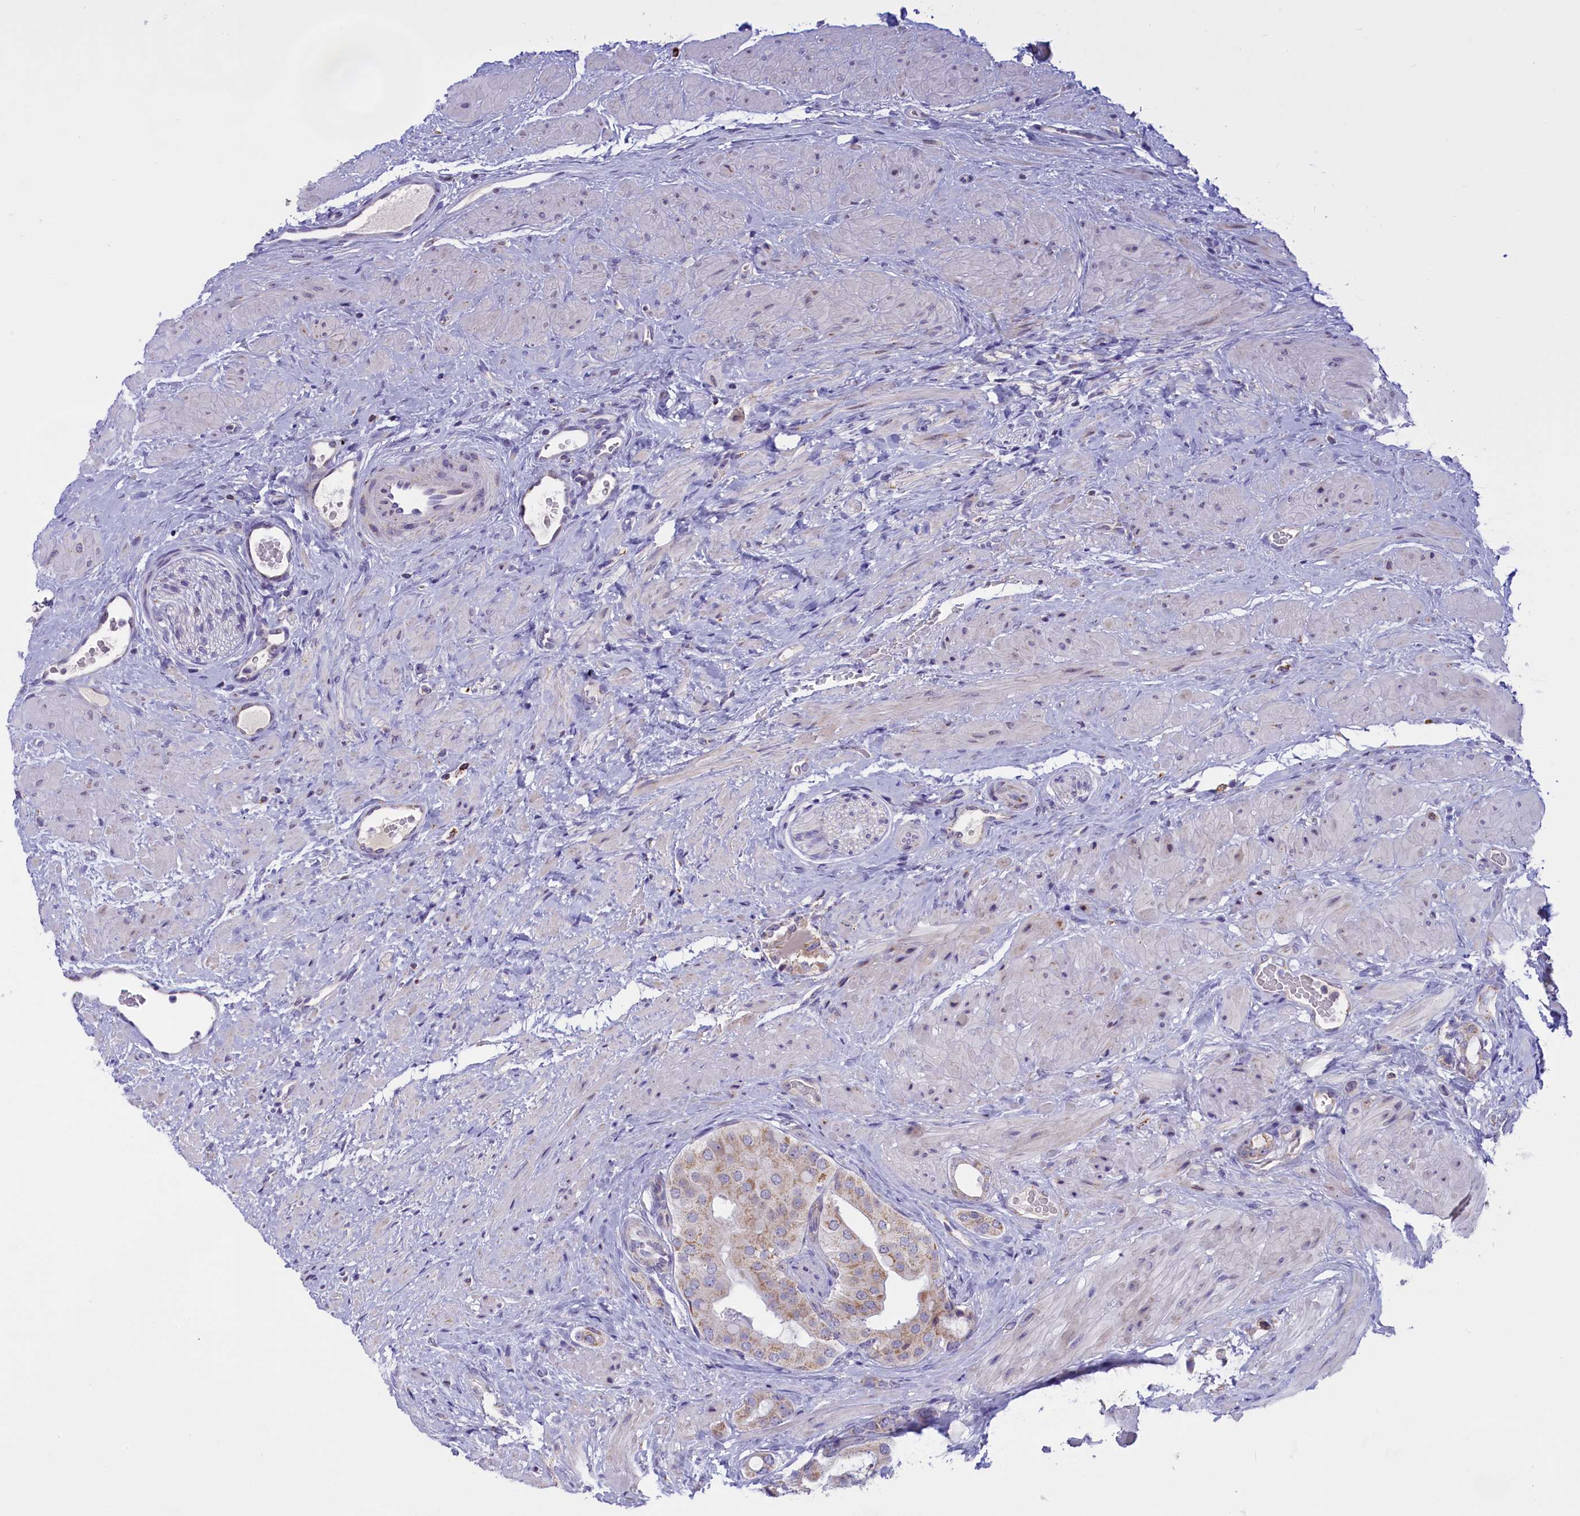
{"staining": {"intensity": "weak", "quantity": "<25%", "location": "cytoplasmic/membranous"}, "tissue": "prostate cancer", "cell_type": "Tumor cells", "image_type": "cancer", "snomed": [{"axis": "morphology", "description": "Adenocarcinoma, Low grade"}, {"axis": "topography", "description": "Prostate"}], "caption": "This is an immunohistochemistry (IHC) micrograph of adenocarcinoma (low-grade) (prostate). There is no staining in tumor cells.", "gene": "FAM149B1", "patient": {"sex": "male", "age": 57}}